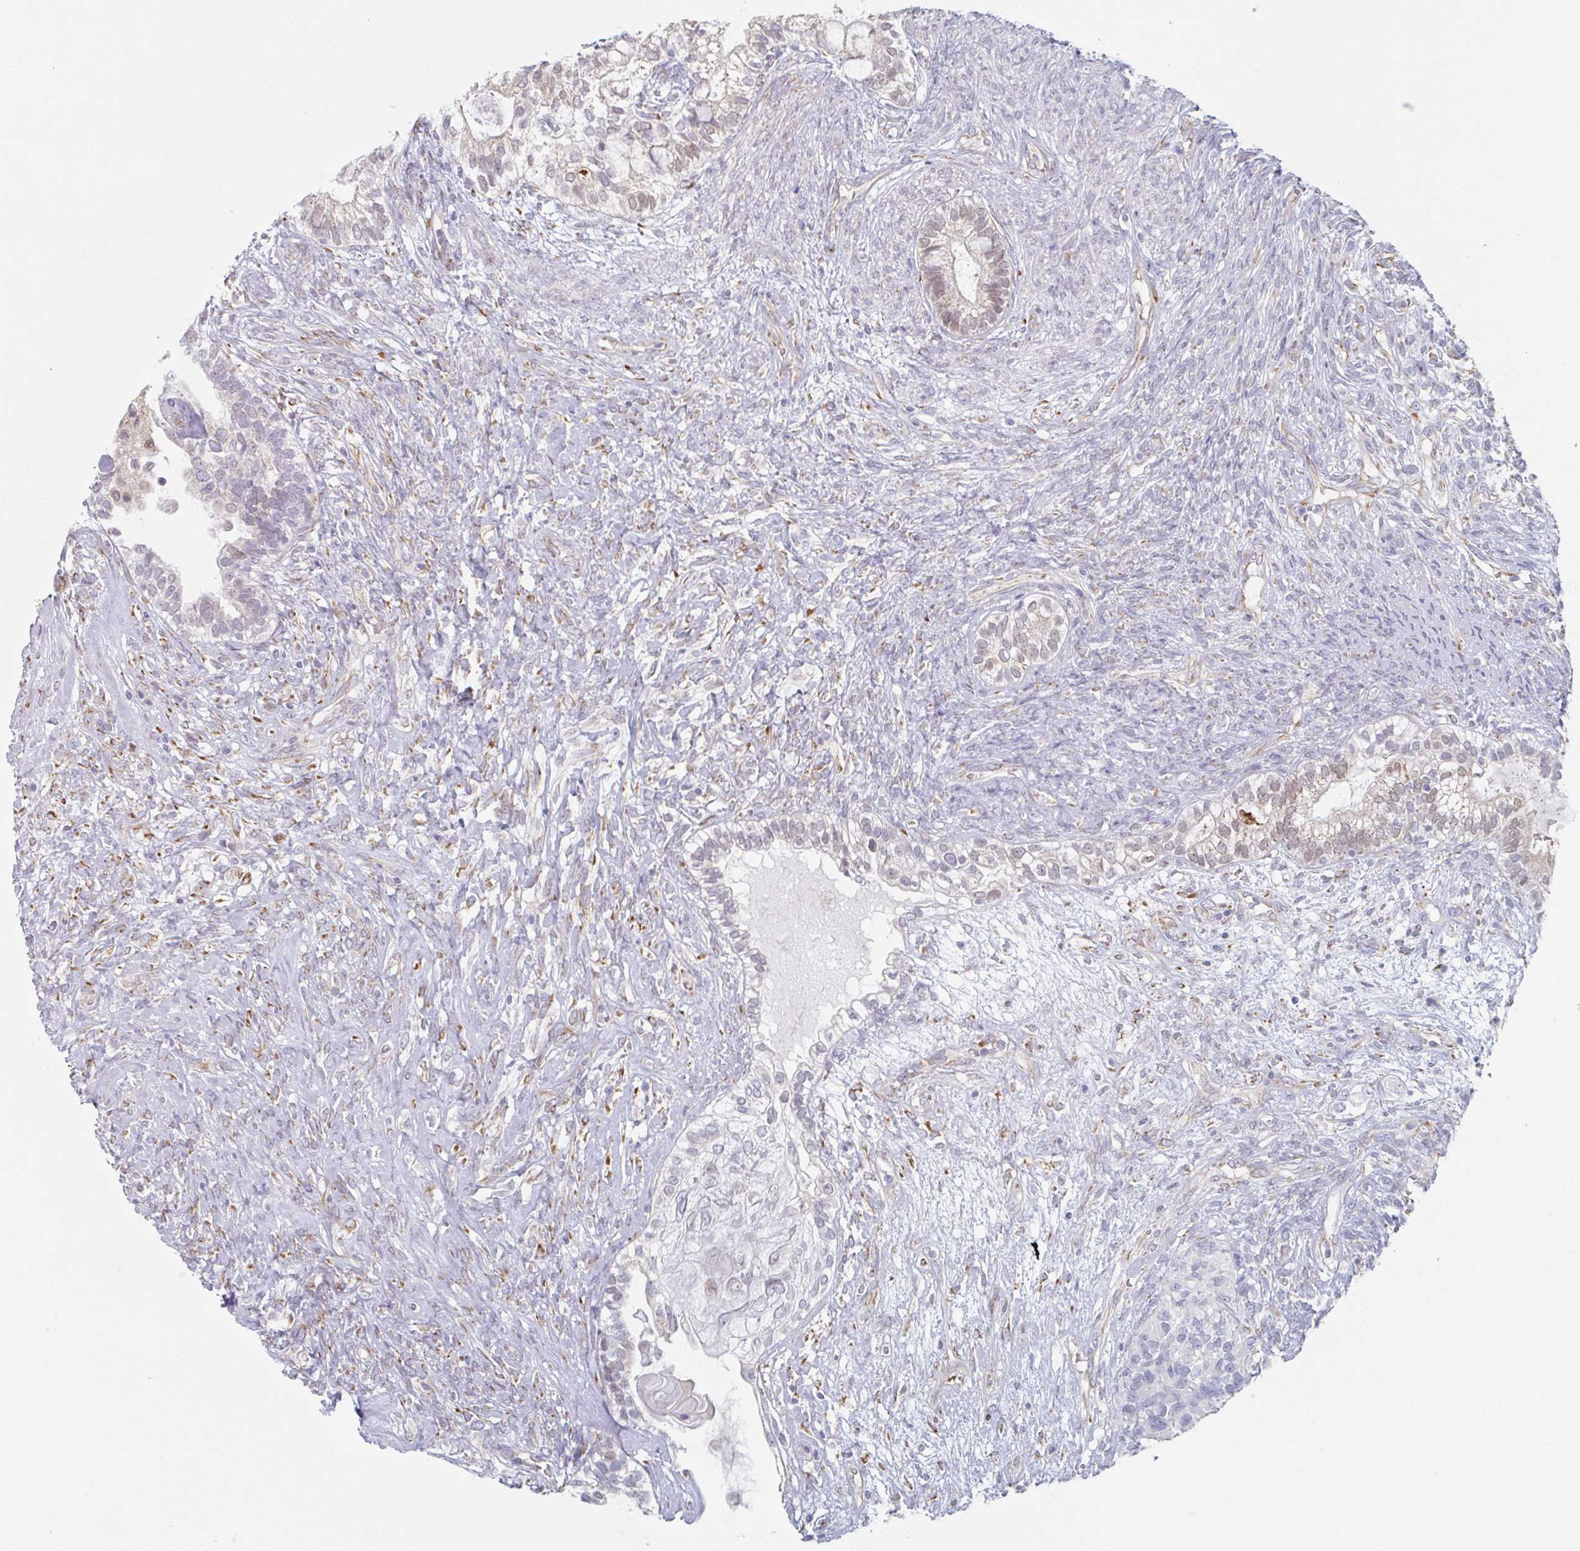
{"staining": {"intensity": "negative", "quantity": "none", "location": "none"}, "tissue": "testis cancer", "cell_type": "Tumor cells", "image_type": "cancer", "snomed": [{"axis": "morphology", "description": "Seminoma, NOS"}, {"axis": "morphology", "description": "Carcinoma, Embryonal, NOS"}, {"axis": "topography", "description": "Testis"}], "caption": "The micrograph displays no staining of tumor cells in testis cancer.", "gene": "TRAPPC10", "patient": {"sex": "male", "age": 41}}